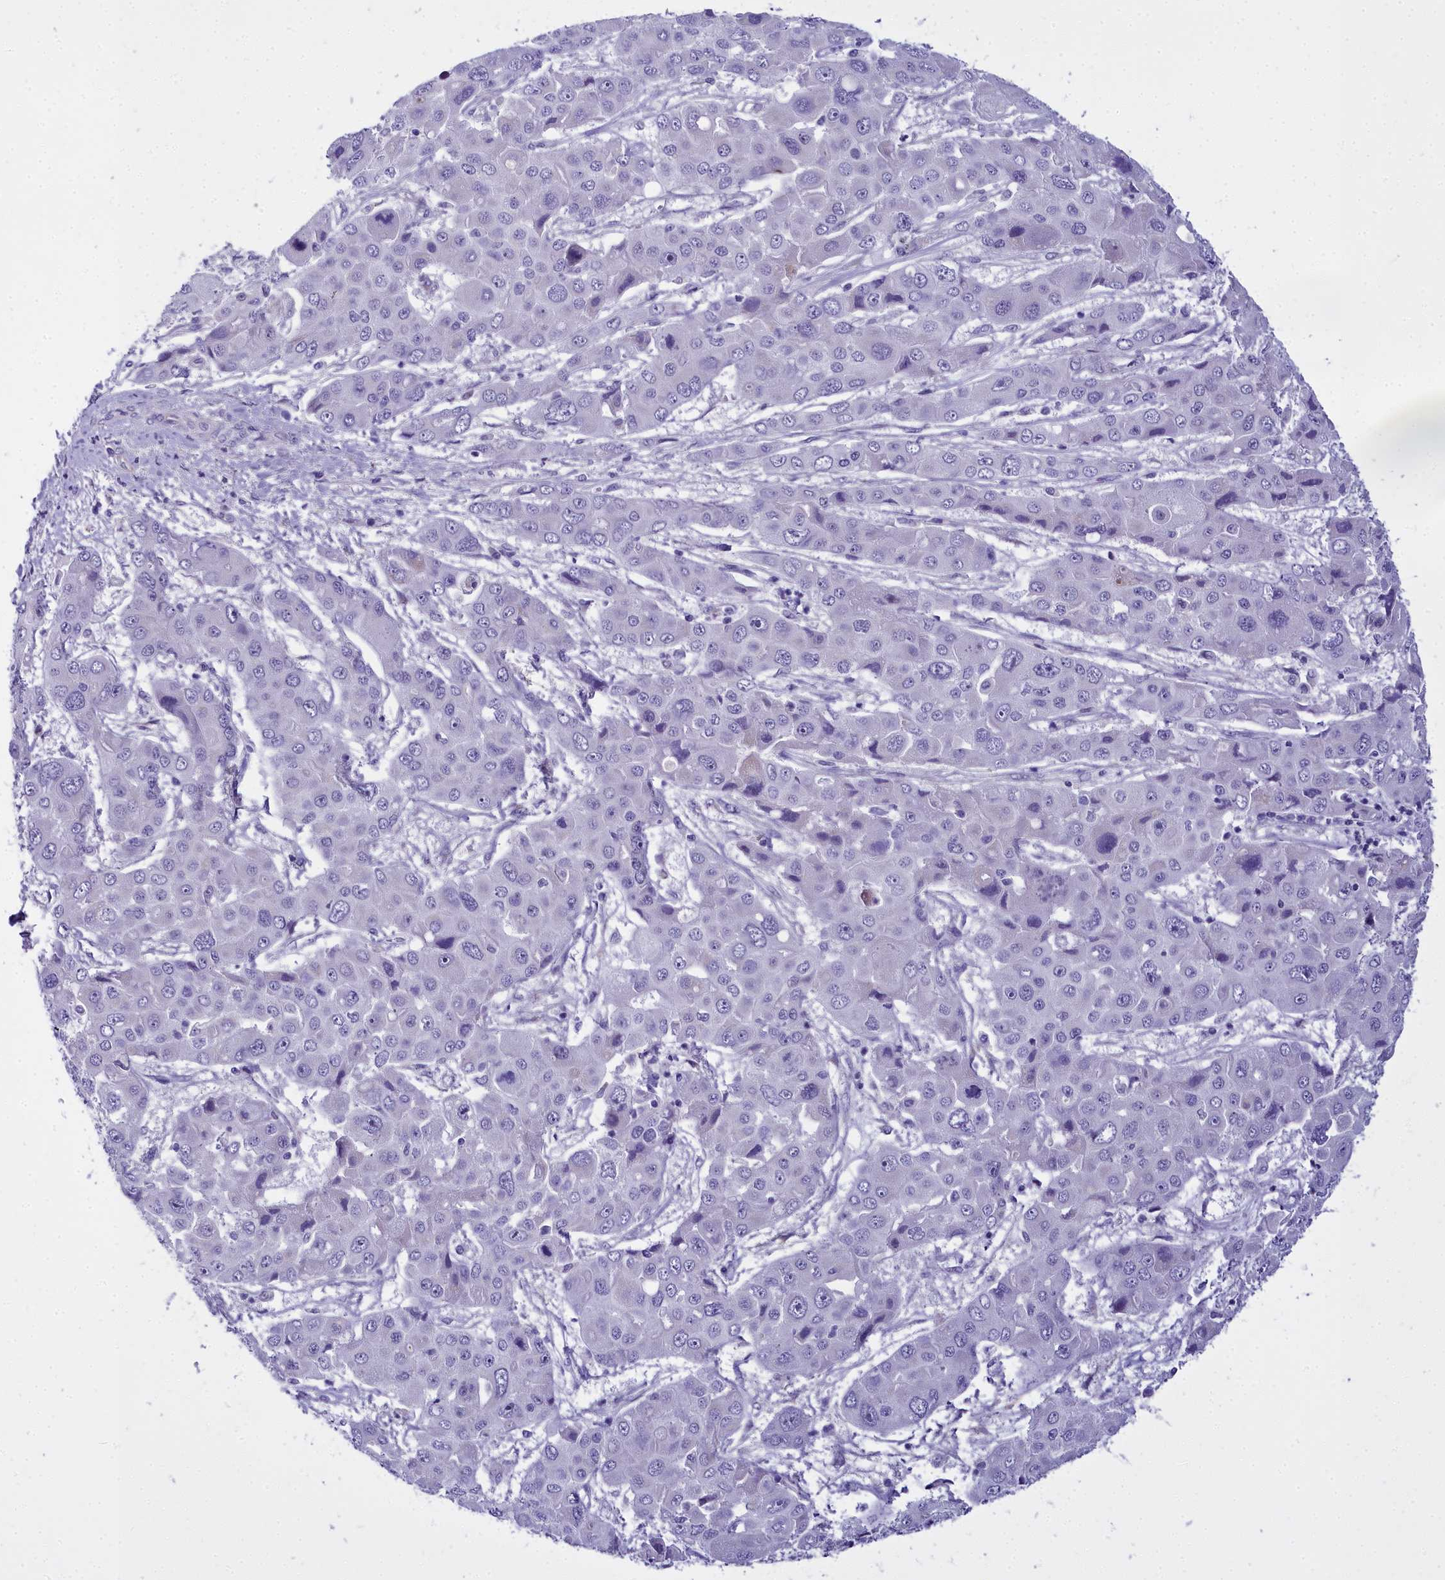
{"staining": {"intensity": "negative", "quantity": "none", "location": "none"}, "tissue": "liver cancer", "cell_type": "Tumor cells", "image_type": "cancer", "snomed": [{"axis": "morphology", "description": "Cholangiocarcinoma"}, {"axis": "topography", "description": "Liver"}], "caption": "There is no significant staining in tumor cells of liver cholangiocarcinoma.", "gene": "TIMM22", "patient": {"sex": "male", "age": 67}}